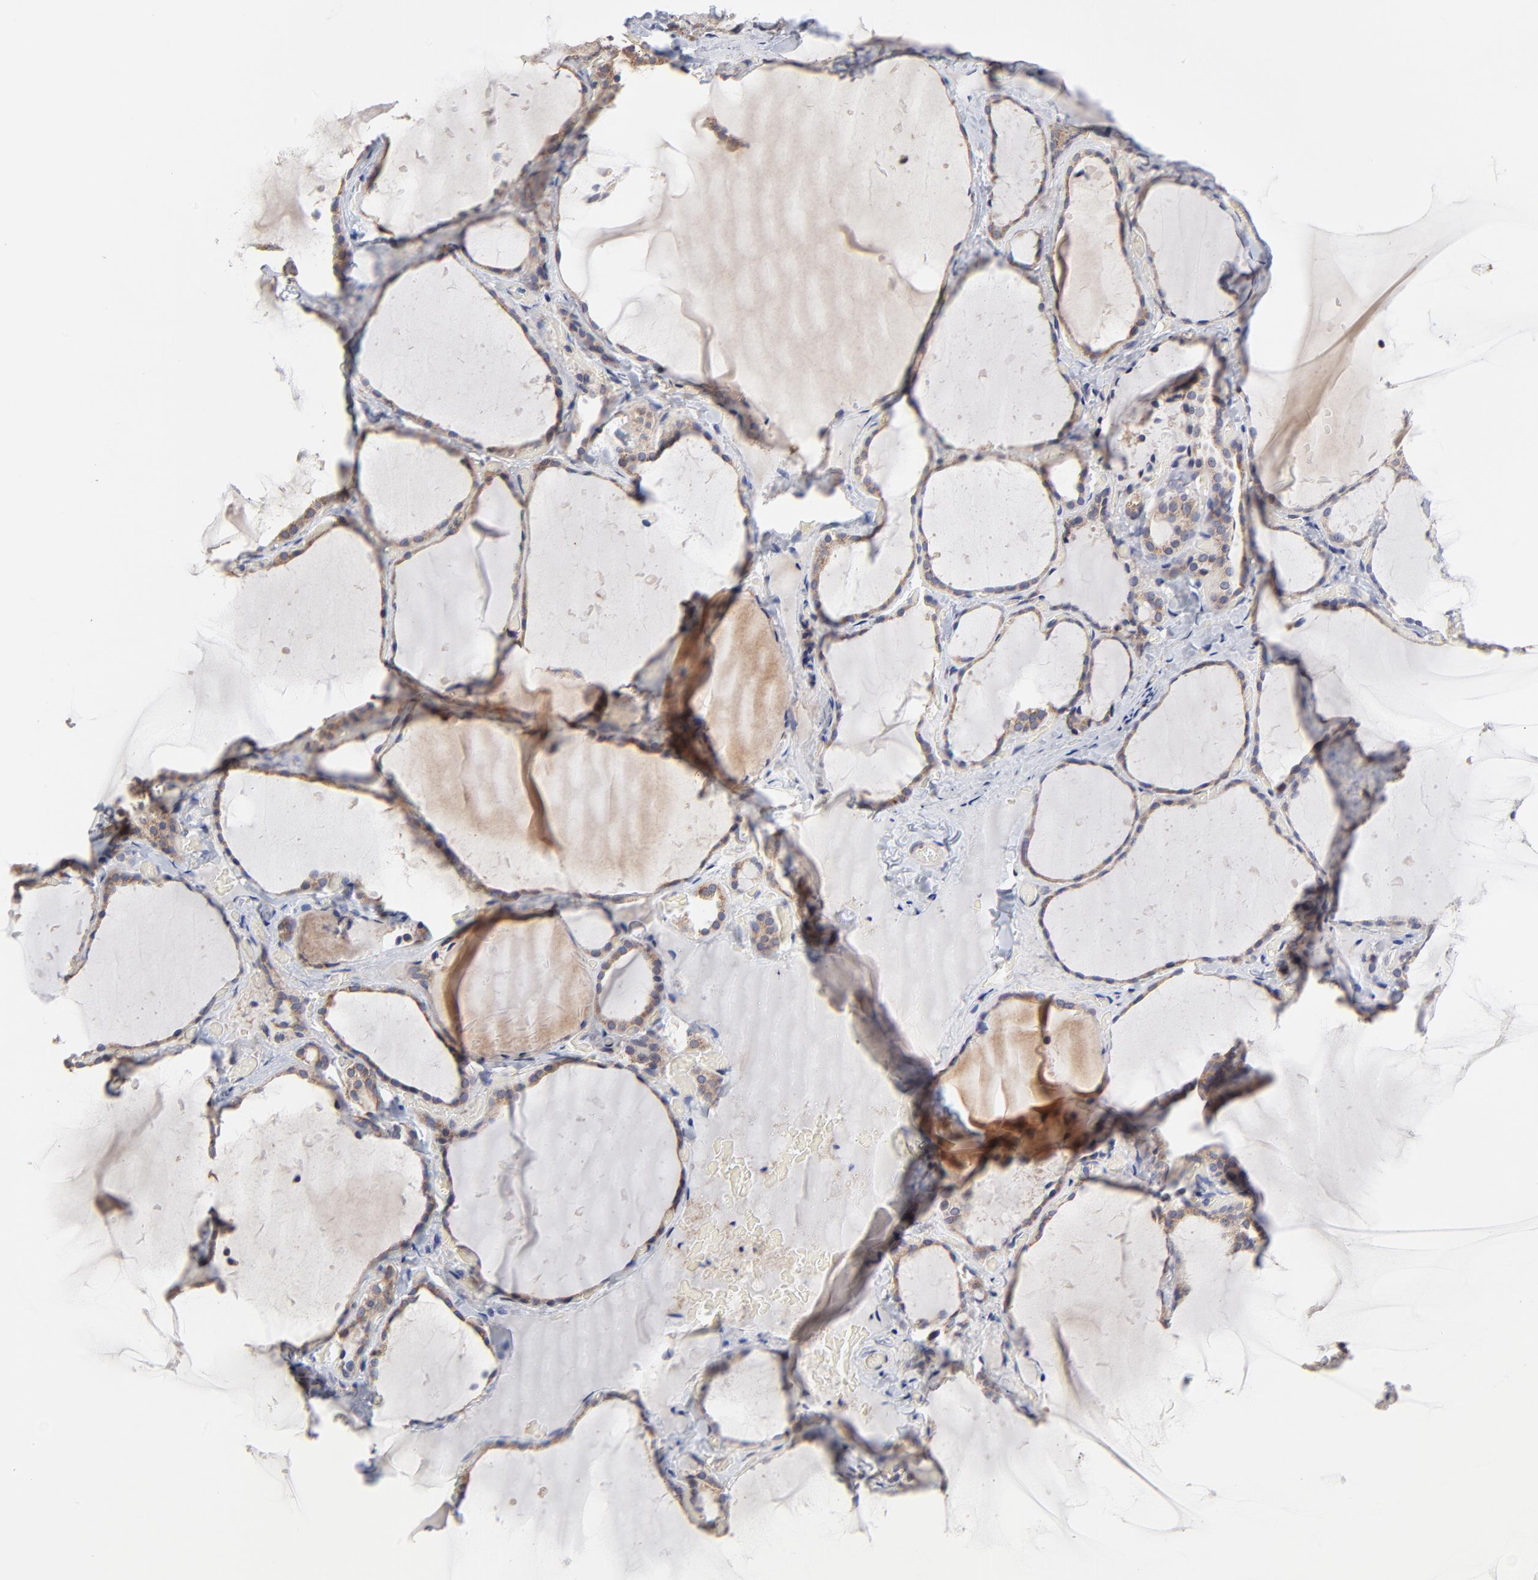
{"staining": {"intensity": "weak", "quantity": ">75%", "location": "cytoplasmic/membranous"}, "tissue": "thyroid gland", "cell_type": "Glandular cells", "image_type": "normal", "snomed": [{"axis": "morphology", "description": "Normal tissue, NOS"}, {"axis": "topography", "description": "Thyroid gland"}], "caption": "Immunohistochemical staining of normal thyroid gland shows low levels of weak cytoplasmic/membranous positivity in about >75% of glandular cells. Immunohistochemistry (ihc) stains the protein in brown and the nuclei are stained blue.", "gene": "ZNF550", "patient": {"sex": "female", "age": 22}}